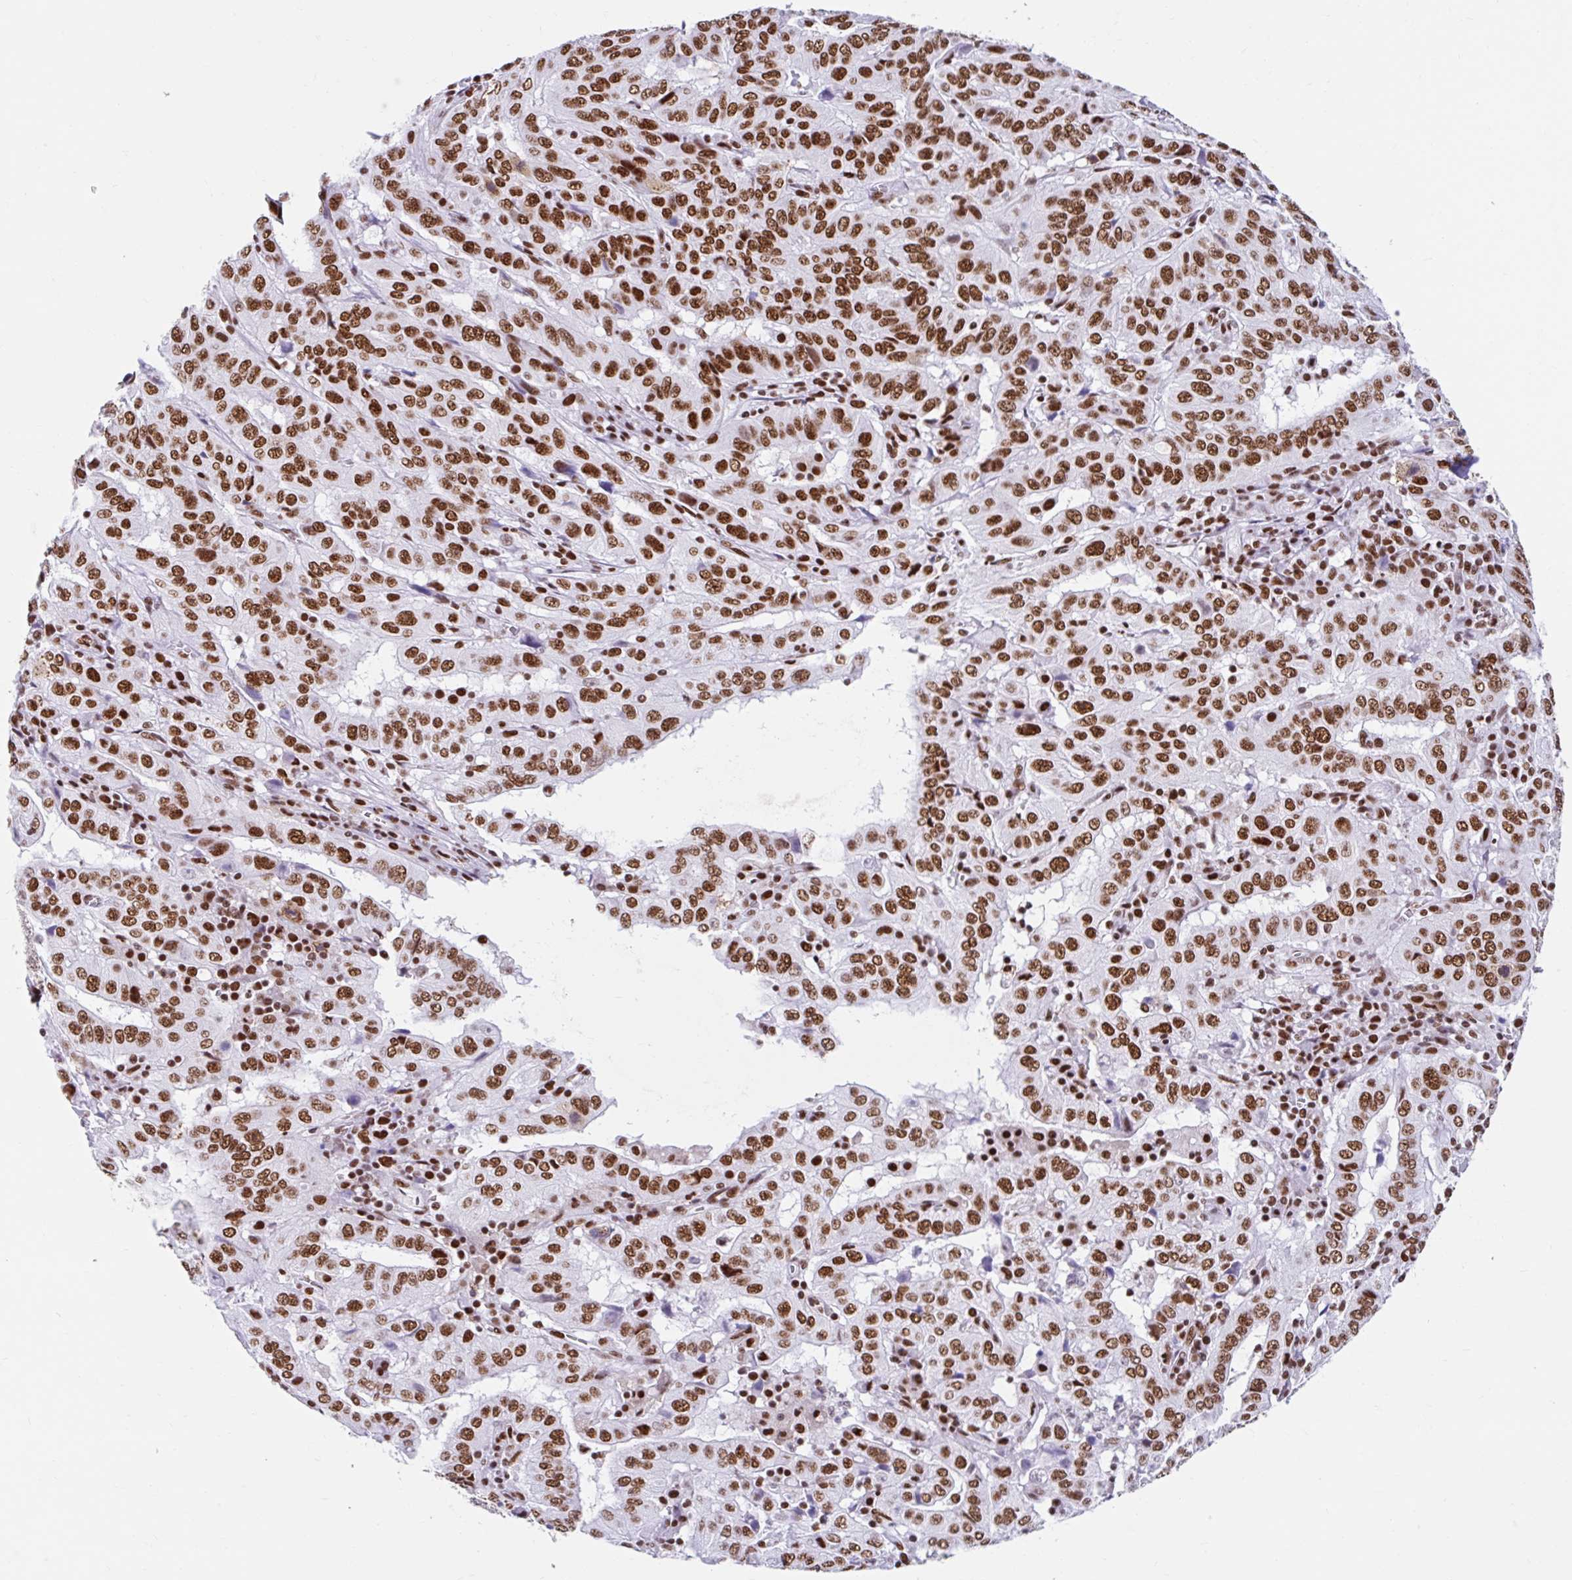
{"staining": {"intensity": "strong", "quantity": ">75%", "location": "nuclear"}, "tissue": "pancreatic cancer", "cell_type": "Tumor cells", "image_type": "cancer", "snomed": [{"axis": "morphology", "description": "Adenocarcinoma, NOS"}, {"axis": "topography", "description": "Pancreas"}], "caption": "High-power microscopy captured an IHC micrograph of pancreatic cancer, revealing strong nuclear expression in about >75% of tumor cells. (brown staining indicates protein expression, while blue staining denotes nuclei).", "gene": "KHDRBS1", "patient": {"sex": "male", "age": 63}}